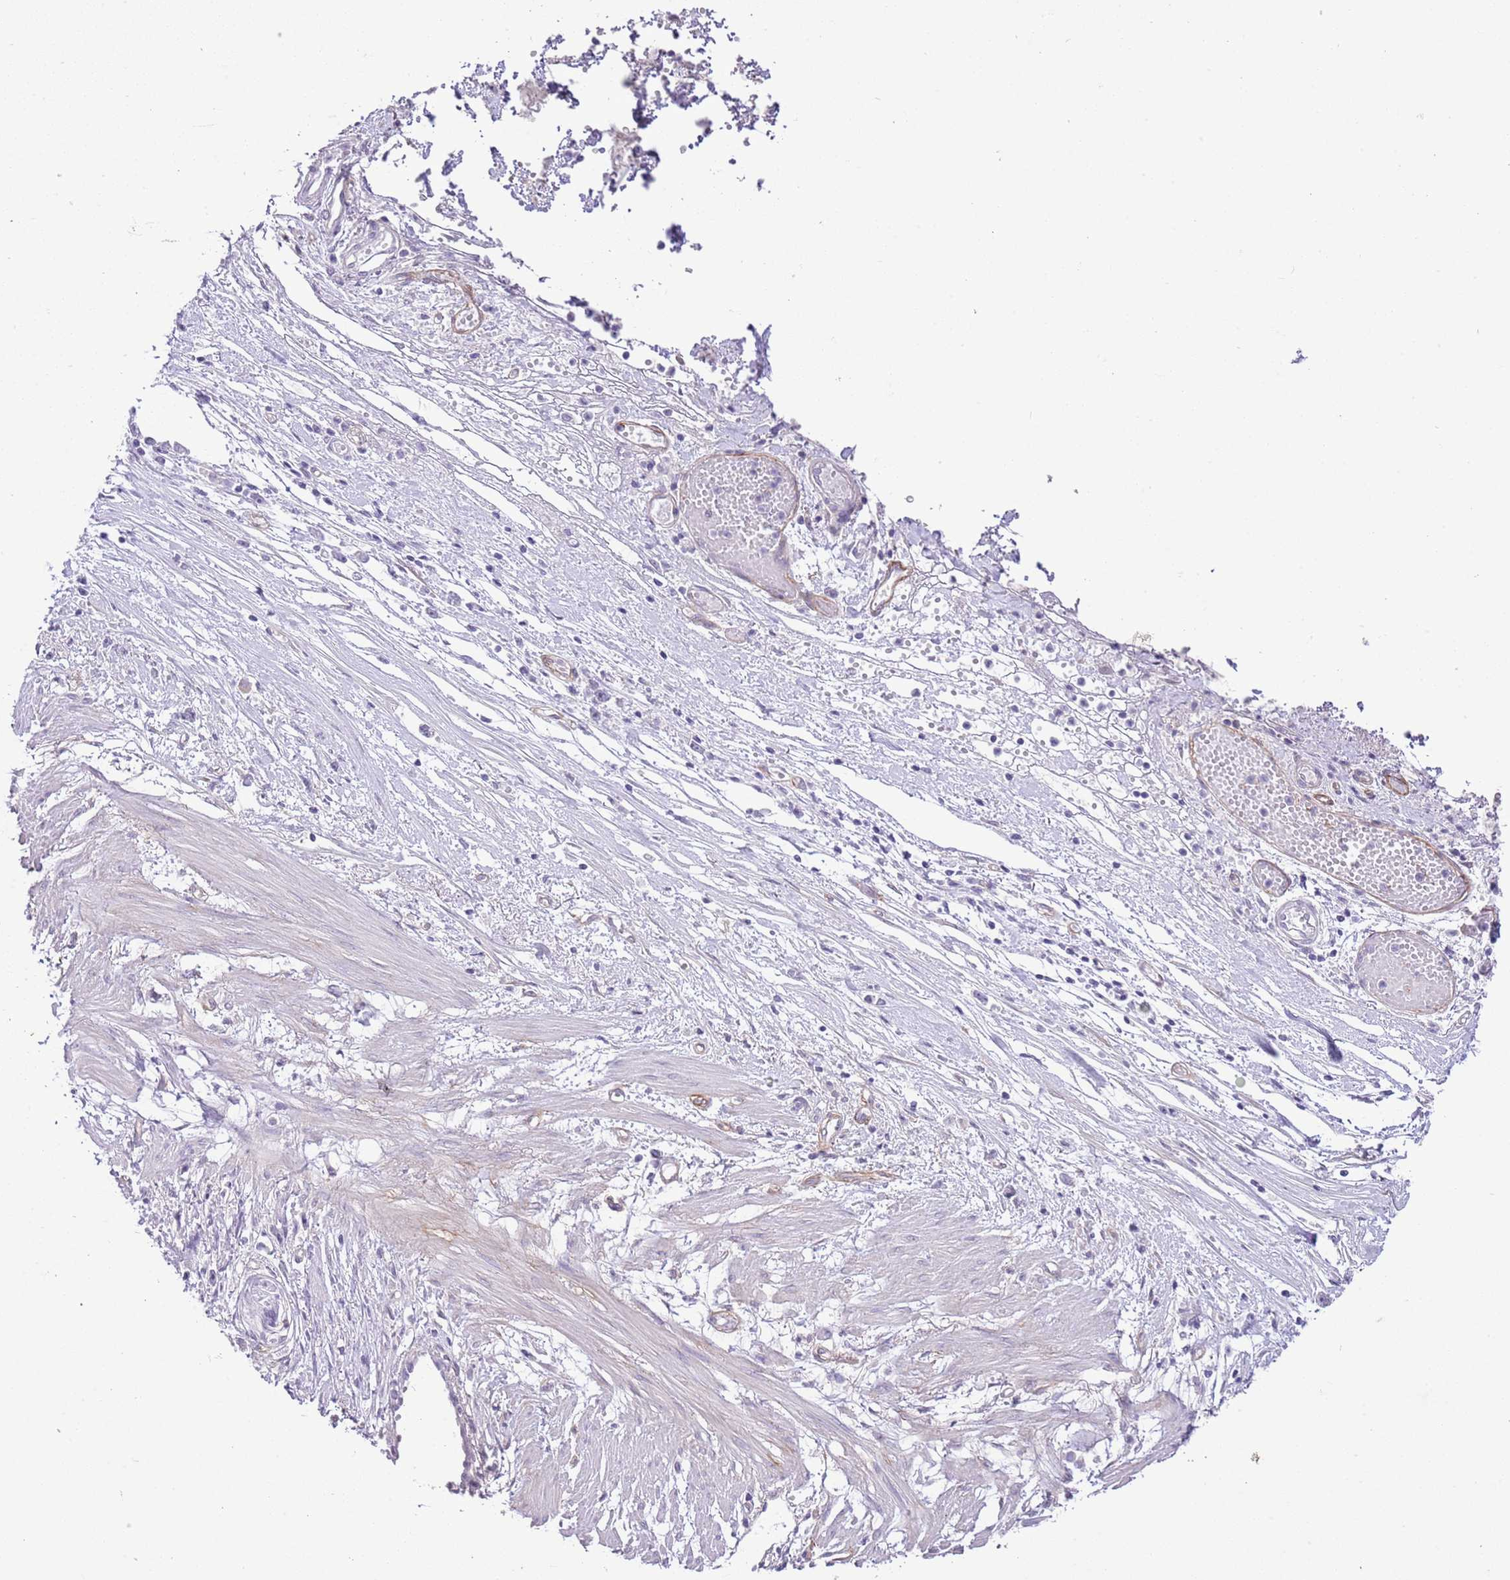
{"staining": {"intensity": "negative", "quantity": "none", "location": "none"}, "tissue": "stomach cancer", "cell_type": "Tumor cells", "image_type": "cancer", "snomed": [{"axis": "morphology", "description": "Adenocarcinoma, NOS"}, {"axis": "topography", "description": "Stomach"}], "caption": "Immunohistochemistry (IHC) of human stomach cancer (adenocarcinoma) displays no expression in tumor cells. (DAB (3,3'-diaminobenzidine) immunohistochemistry (IHC) visualized using brightfield microscopy, high magnification).", "gene": "MIDN", "patient": {"sex": "female", "age": 59}}